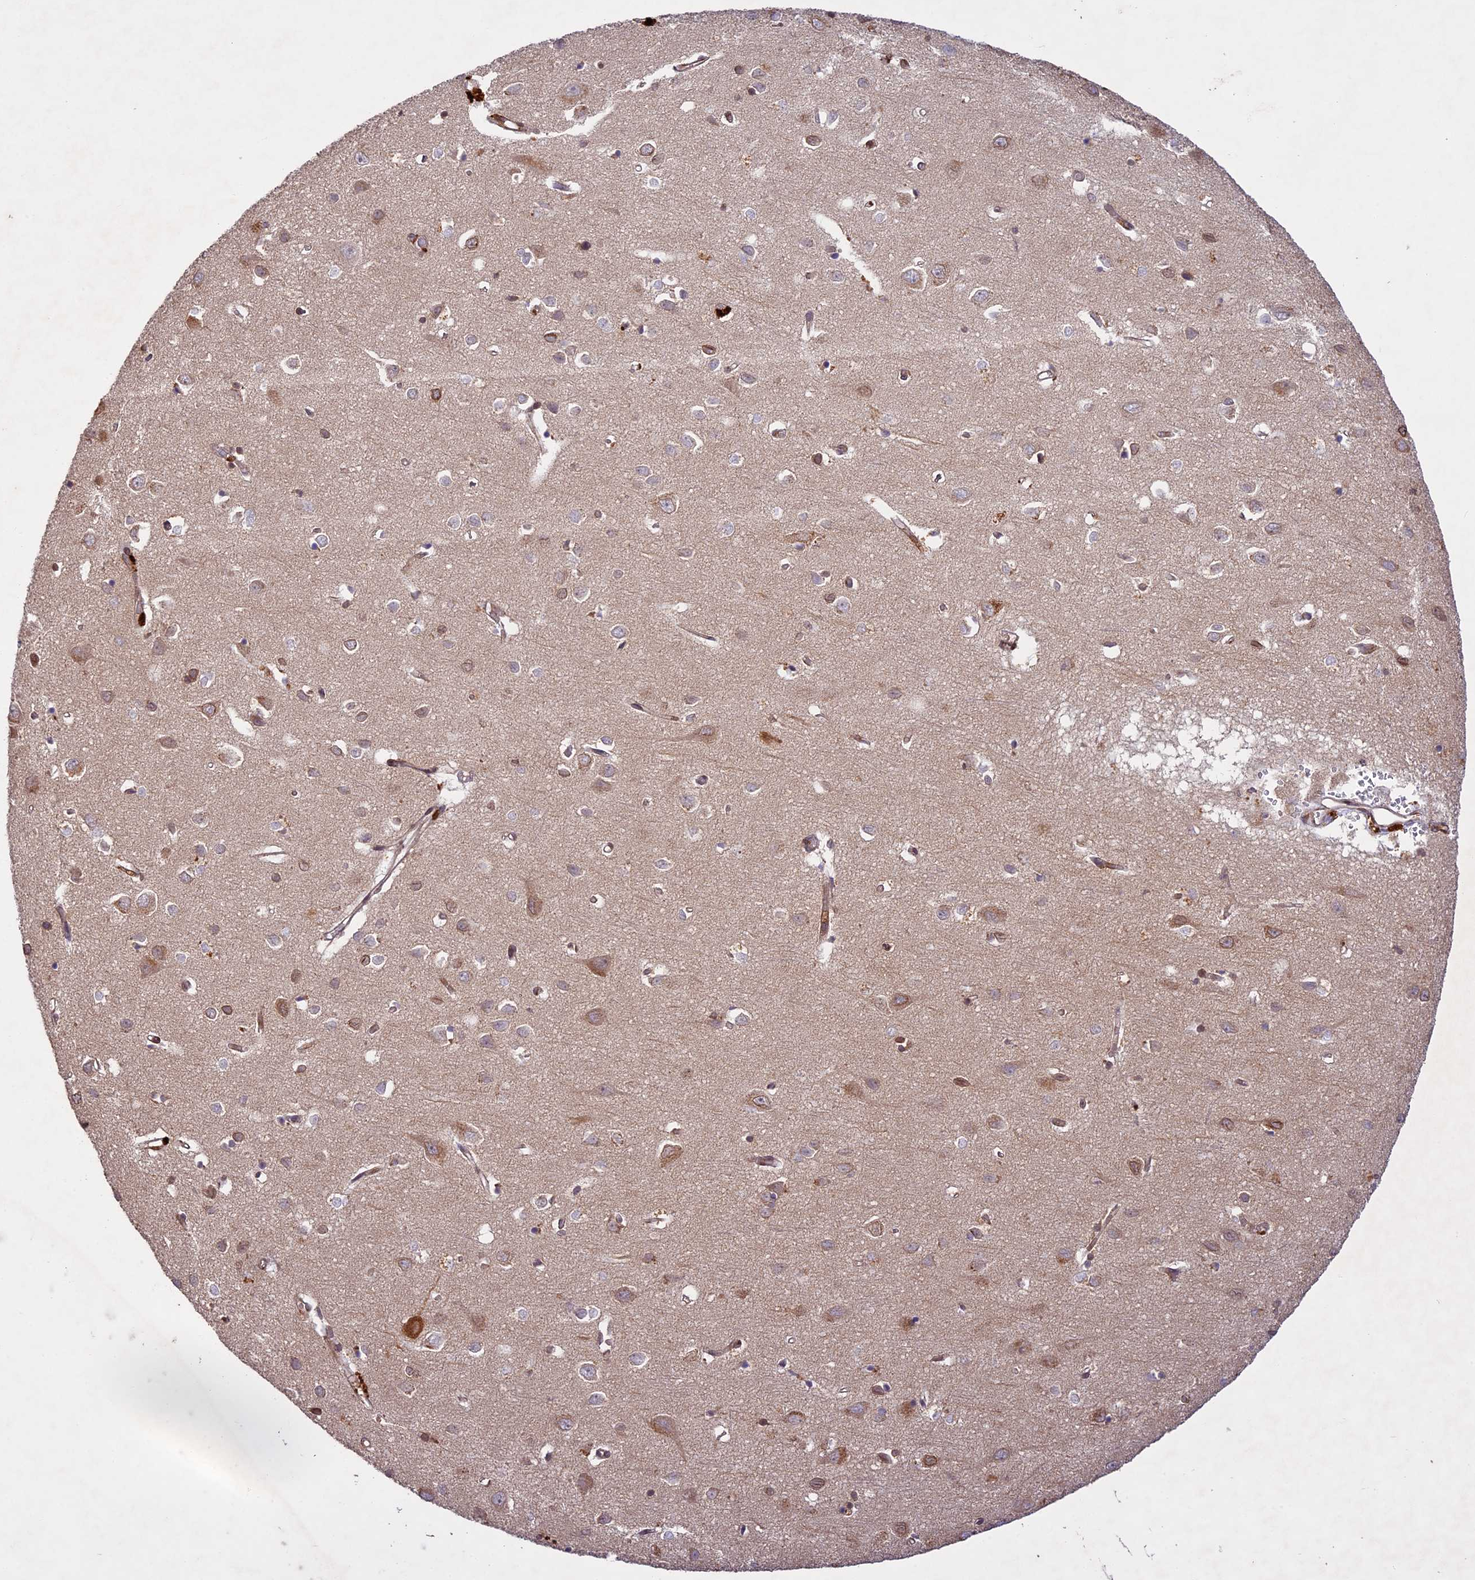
{"staining": {"intensity": "moderate", "quantity": ">75%", "location": "cytoplasmic/membranous"}, "tissue": "cerebral cortex", "cell_type": "Endothelial cells", "image_type": "normal", "snomed": [{"axis": "morphology", "description": "Normal tissue, NOS"}, {"axis": "topography", "description": "Cerebral cortex"}], "caption": "Unremarkable cerebral cortex demonstrates moderate cytoplasmic/membranous positivity in about >75% of endothelial cells, visualized by immunohistochemistry.", "gene": "DGKH", "patient": {"sex": "female", "age": 64}}